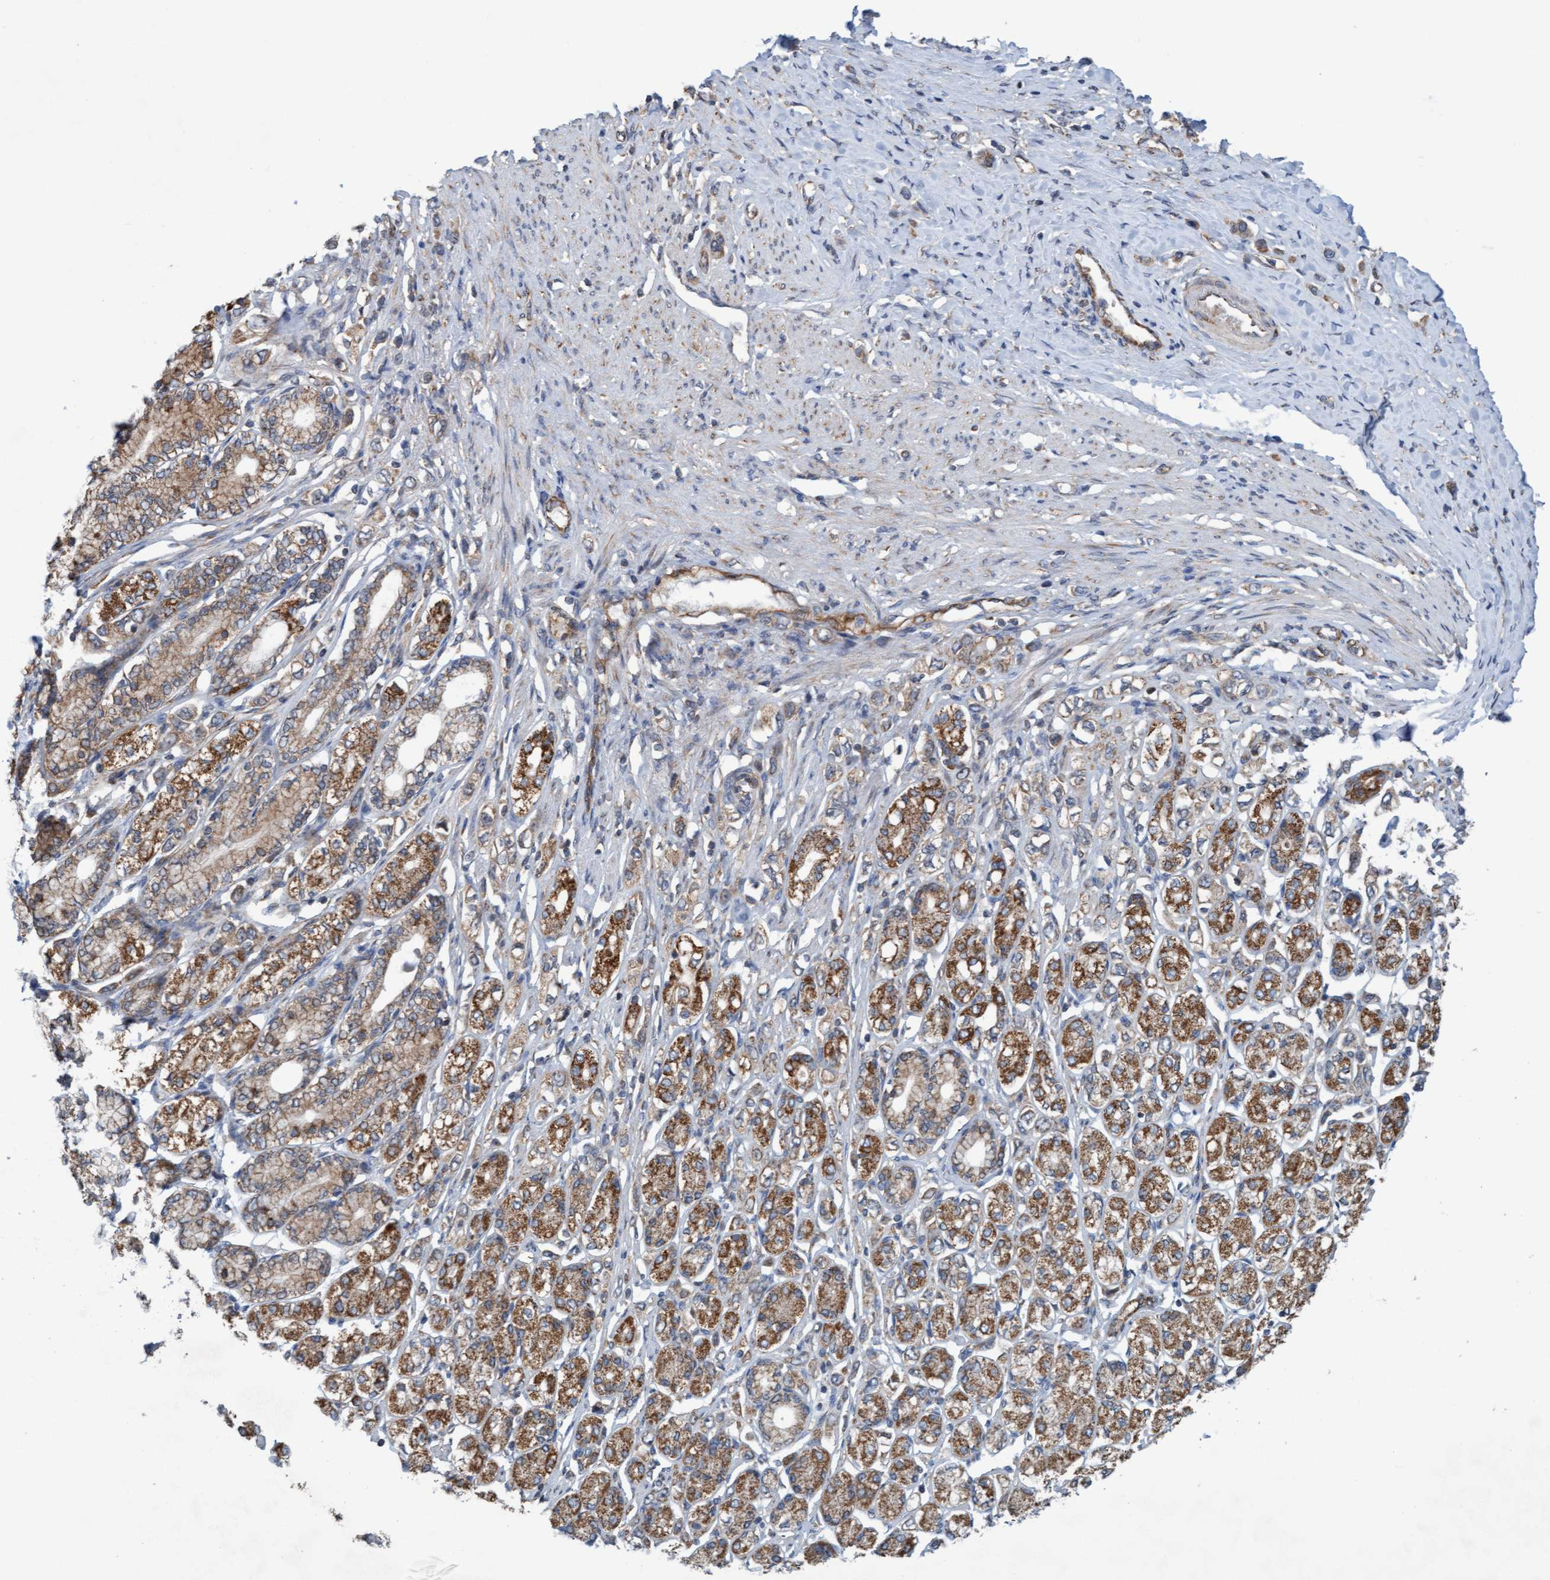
{"staining": {"intensity": "moderate", "quantity": ">75%", "location": "cytoplasmic/membranous"}, "tissue": "stomach cancer", "cell_type": "Tumor cells", "image_type": "cancer", "snomed": [{"axis": "morphology", "description": "Adenocarcinoma, NOS"}, {"axis": "topography", "description": "Stomach"}], "caption": "Immunohistochemistry (IHC) micrograph of neoplastic tissue: stomach cancer stained using IHC exhibits medium levels of moderate protein expression localized specifically in the cytoplasmic/membranous of tumor cells, appearing as a cytoplasmic/membranous brown color.", "gene": "ZNF566", "patient": {"sex": "female", "age": 65}}